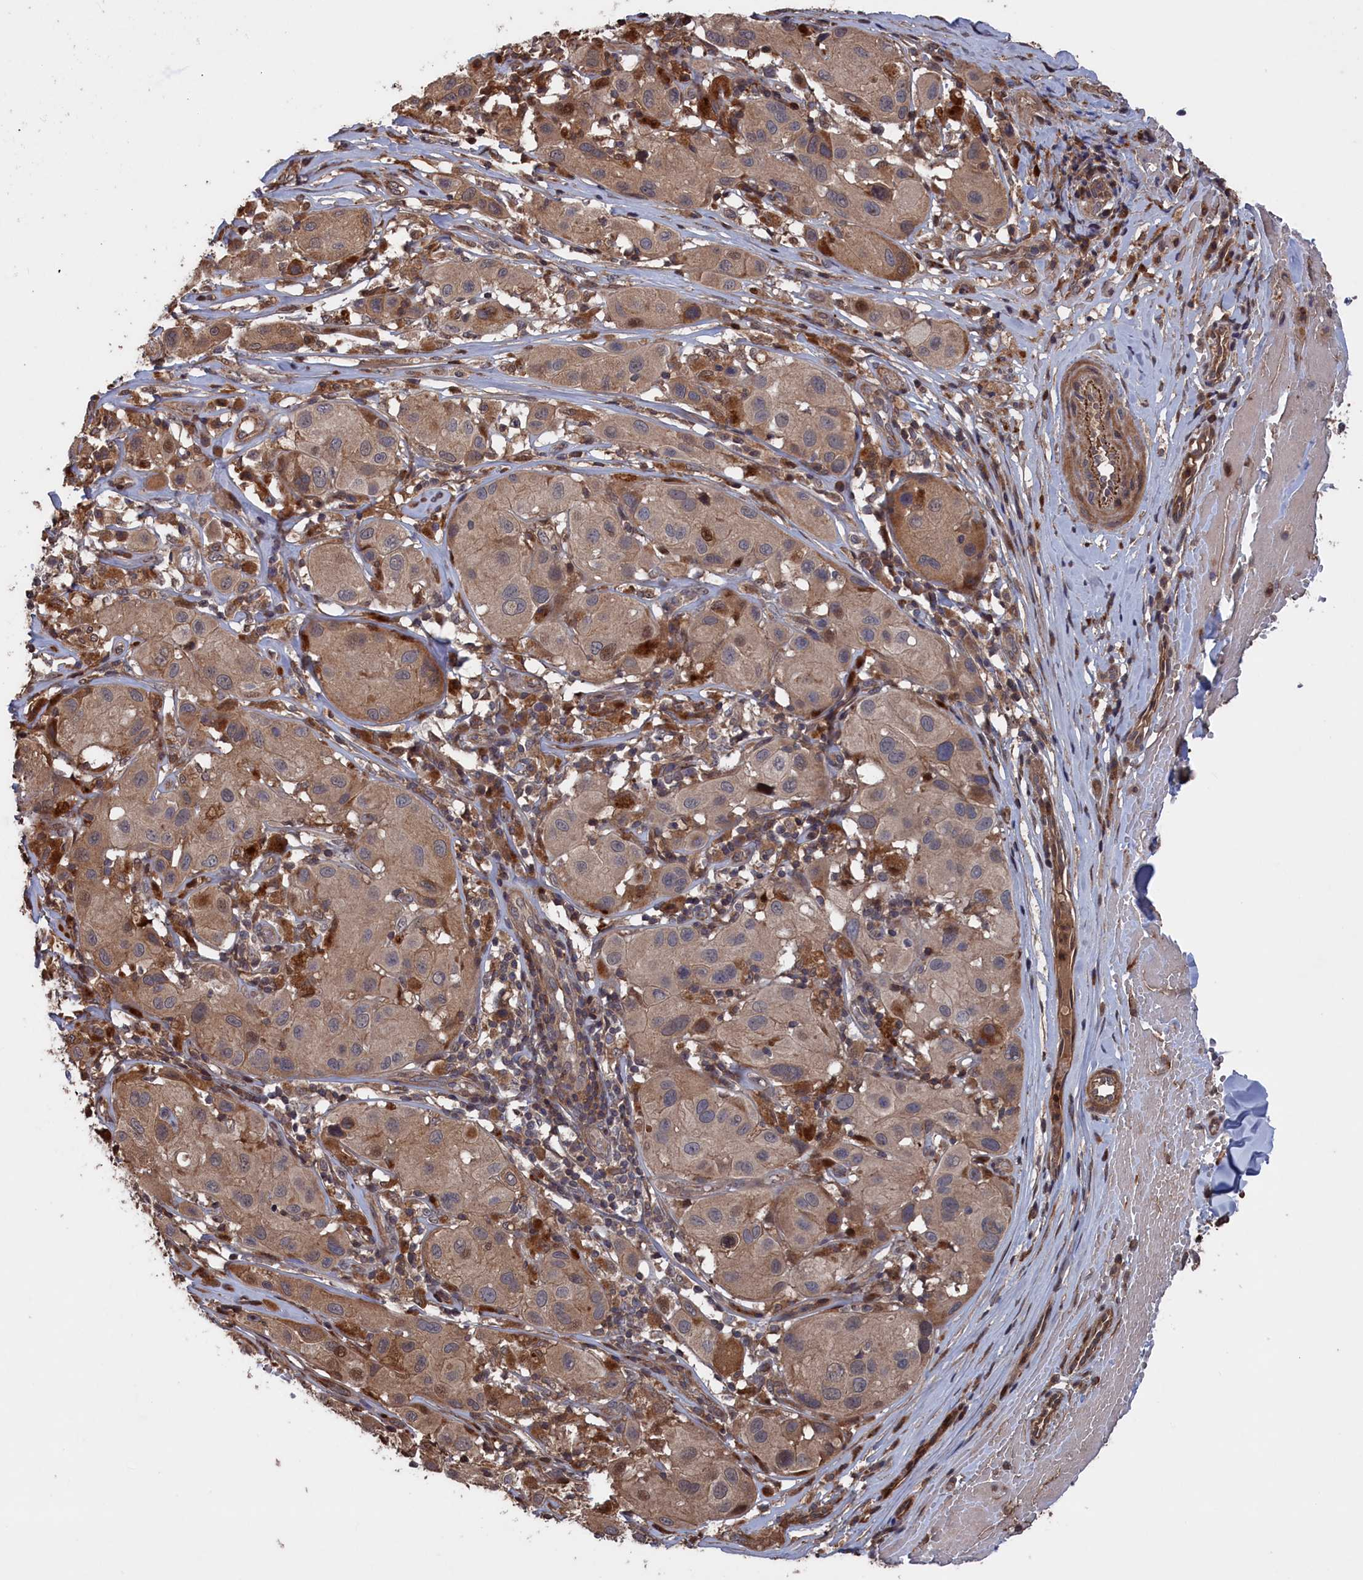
{"staining": {"intensity": "moderate", "quantity": ">75%", "location": "cytoplasmic/membranous"}, "tissue": "melanoma", "cell_type": "Tumor cells", "image_type": "cancer", "snomed": [{"axis": "morphology", "description": "Malignant melanoma, Metastatic site"}, {"axis": "topography", "description": "Skin"}], "caption": "Brown immunohistochemical staining in melanoma reveals moderate cytoplasmic/membranous positivity in approximately >75% of tumor cells.", "gene": "PLA2G15", "patient": {"sex": "male", "age": 41}}